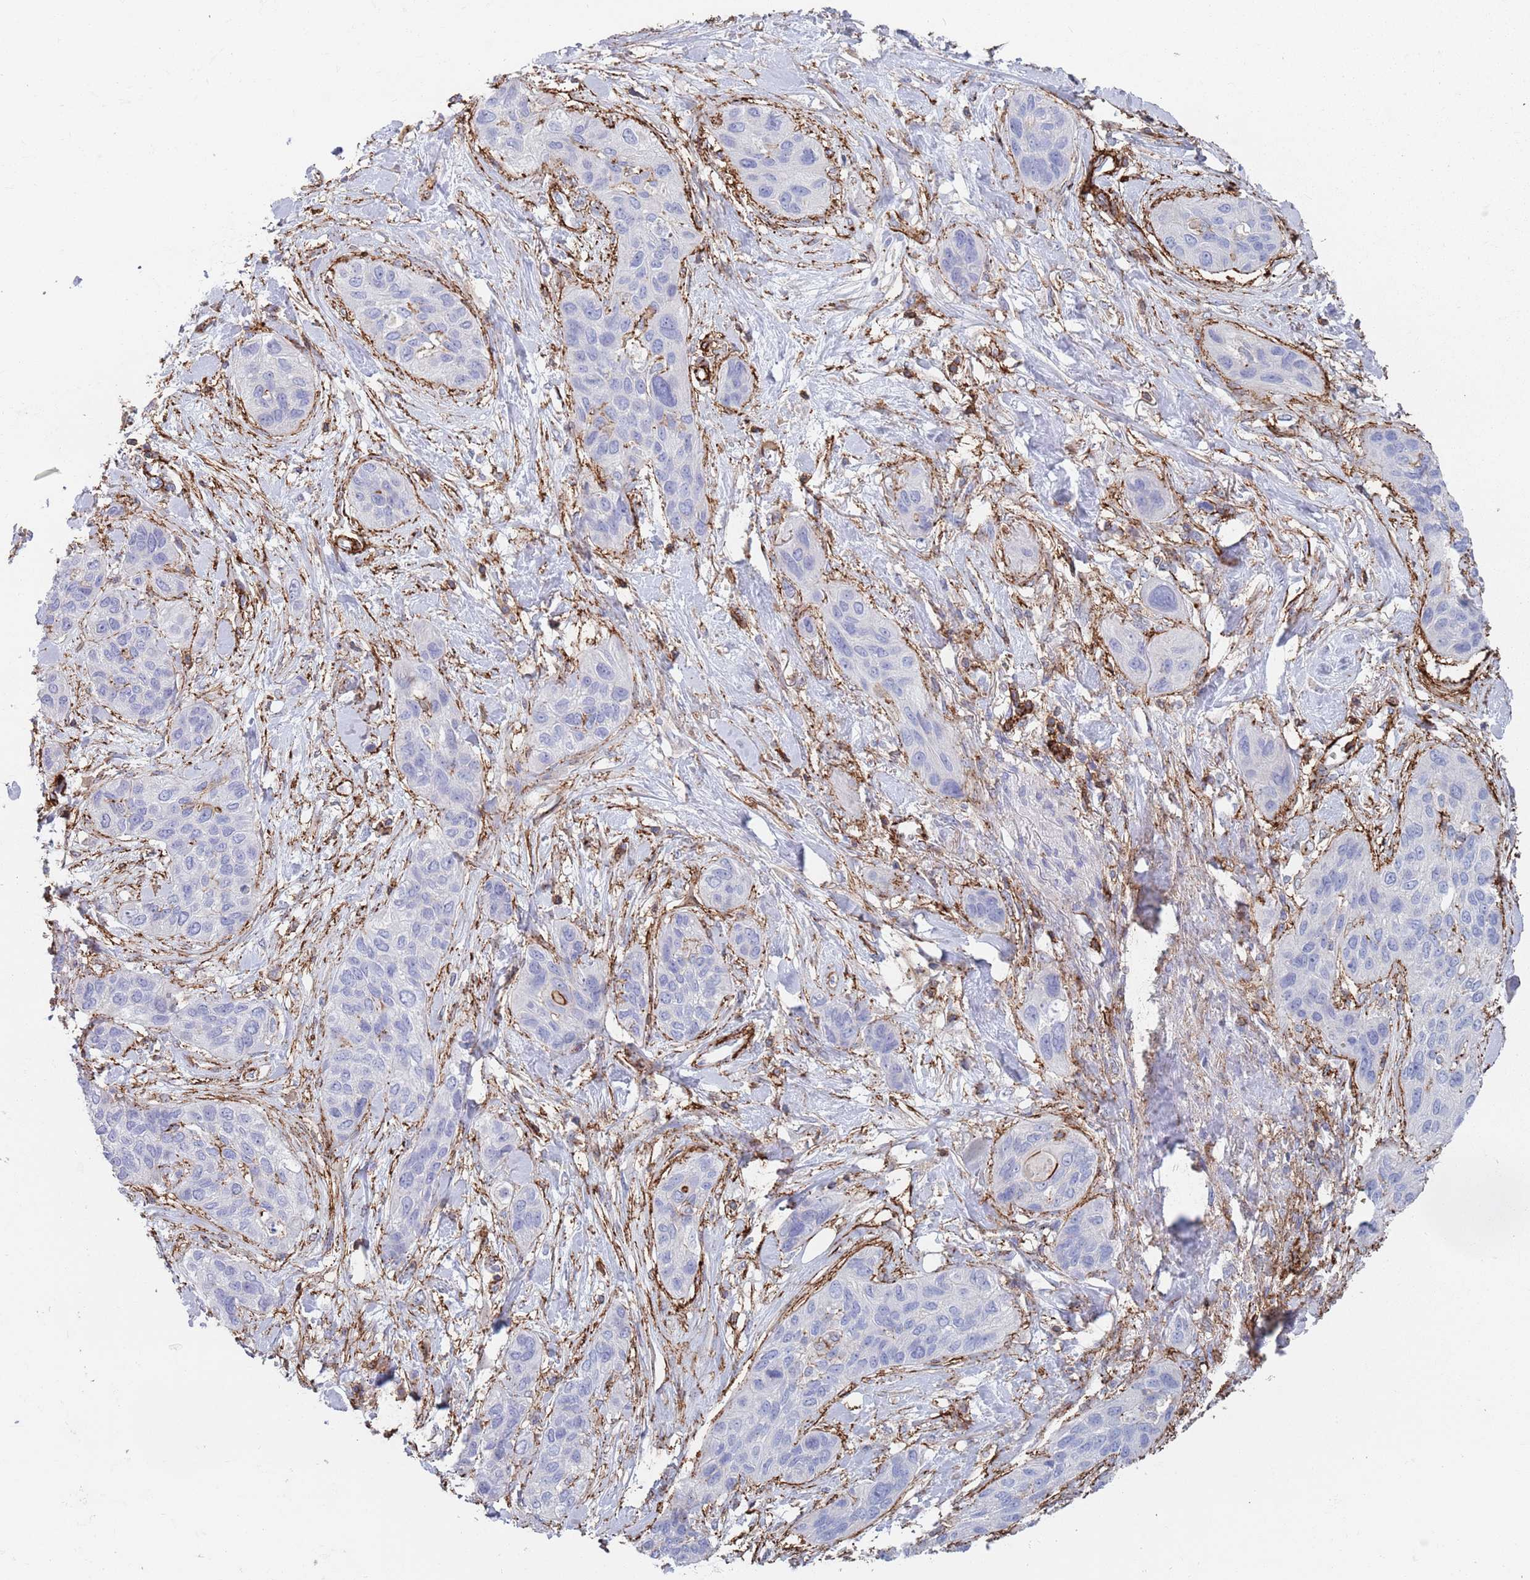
{"staining": {"intensity": "negative", "quantity": "none", "location": "none"}, "tissue": "lung cancer", "cell_type": "Tumor cells", "image_type": "cancer", "snomed": [{"axis": "morphology", "description": "Squamous cell carcinoma, NOS"}, {"axis": "topography", "description": "Lung"}], "caption": "Image shows no significant protein positivity in tumor cells of lung cancer (squamous cell carcinoma).", "gene": "RNF144A", "patient": {"sex": "female", "age": 70}}